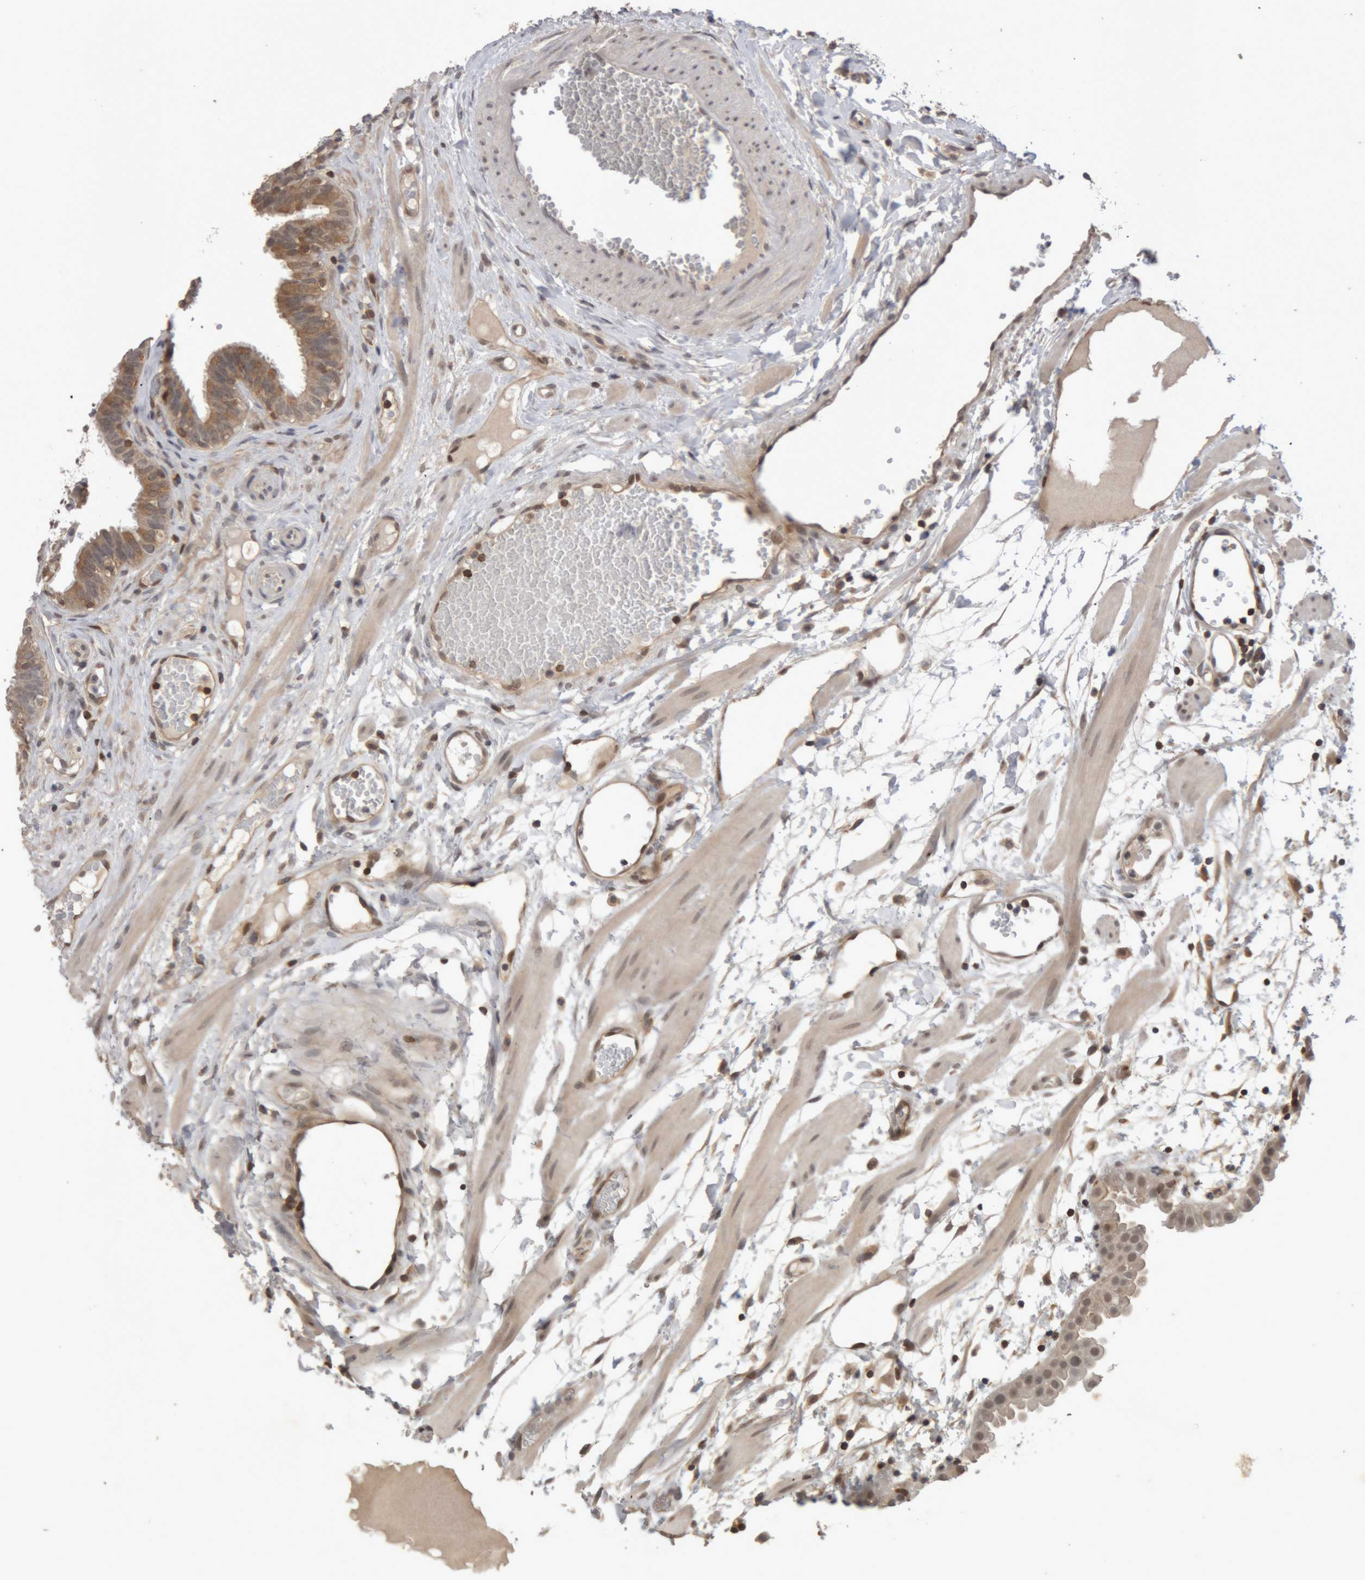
{"staining": {"intensity": "moderate", "quantity": "<25%", "location": "cytoplasmic/membranous"}, "tissue": "fallopian tube", "cell_type": "Glandular cells", "image_type": "normal", "snomed": [{"axis": "morphology", "description": "Normal tissue, NOS"}, {"axis": "topography", "description": "Fallopian tube"}, {"axis": "topography", "description": "Placenta"}], "caption": "Protein staining of benign fallopian tube exhibits moderate cytoplasmic/membranous expression in about <25% of glandular cells.", "gene": "NFATC2", "patient": {"sex": "female", "age": 32}}